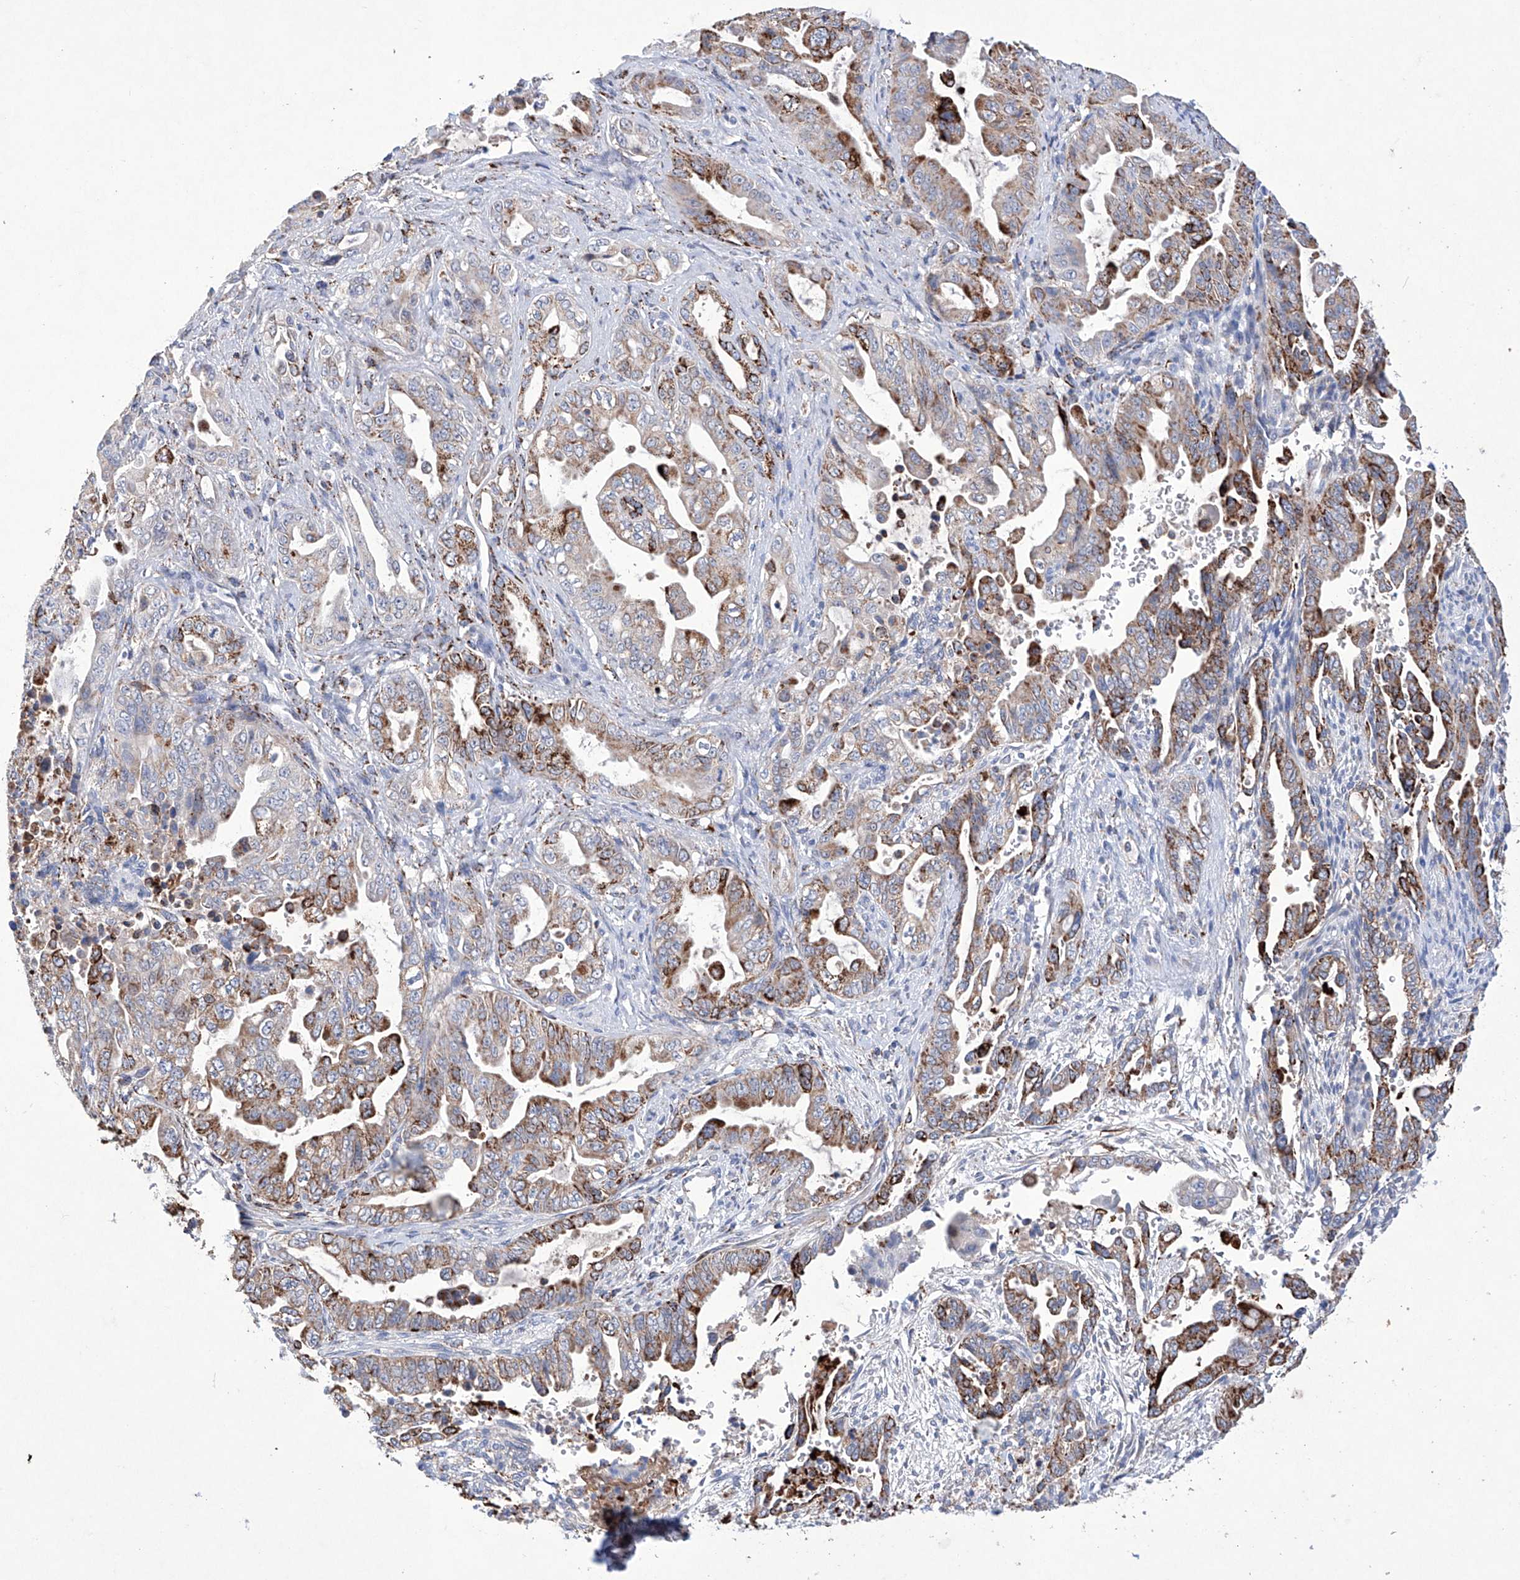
{"staining": {"intensity": "strong", "quantity": "25%-75%", "location": "cytoplasmic/membranous"}, "tissue": "pancreatic cancer", "cell_type": "Tumor cells", "image_type": "cancer", "snomed": [{"axis": "morphology", "description": "Adenocarcinoma, NOS"}, {"axis": "topography", "description": "Pancreas"}], "caption": "An immunohistochemistry (IHC) micrograph of tumor tissue is shown. Protein staining in brown highlights strong cytoplasmic/membranous positivity in pancreatic cancer (adenocarcinoma) within tumor cells.", "gene": "NRROS", "patient": {"sex": "male", "age": 70}}